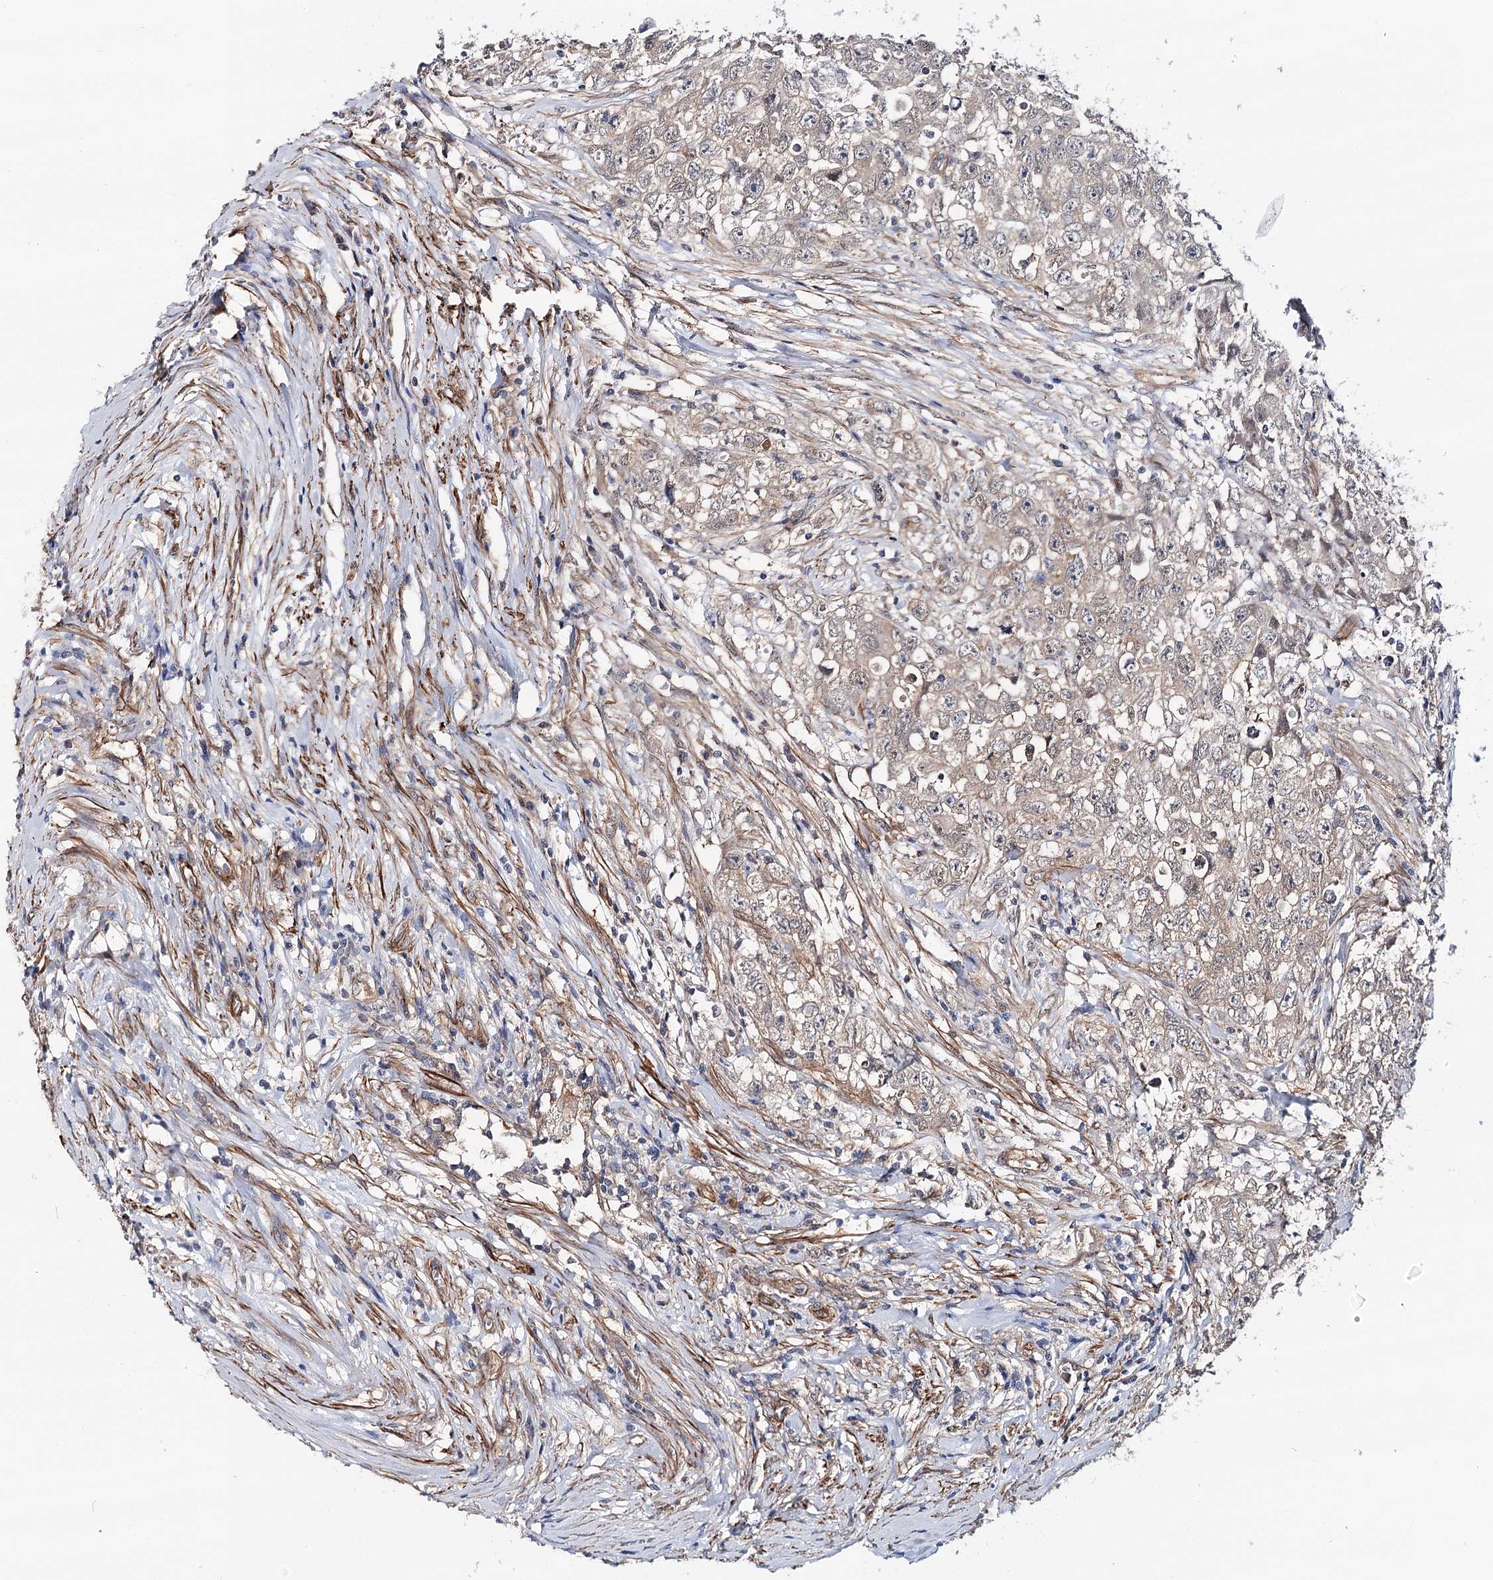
{"staining": {"intensity": "negative", "quantity": "none", "location": "none"}, "tissue": "testis cancer", "cell_type": "Tumor cells", "image_type": "cancer", "snomed": [{"axis": "morphology", "description": "Seminoma, NOS"}, {"axis": "morphology", "description": "Carcinoma, Embryonal, NOS"}, {"axis": "topography", "description": "Testis"}], "caption": "The micrograph exhibits no significant positivity in tumor cells of testis seminoma.", "gene": "PPP2R5B", "patient": {"sex": "male", "age": 43}}